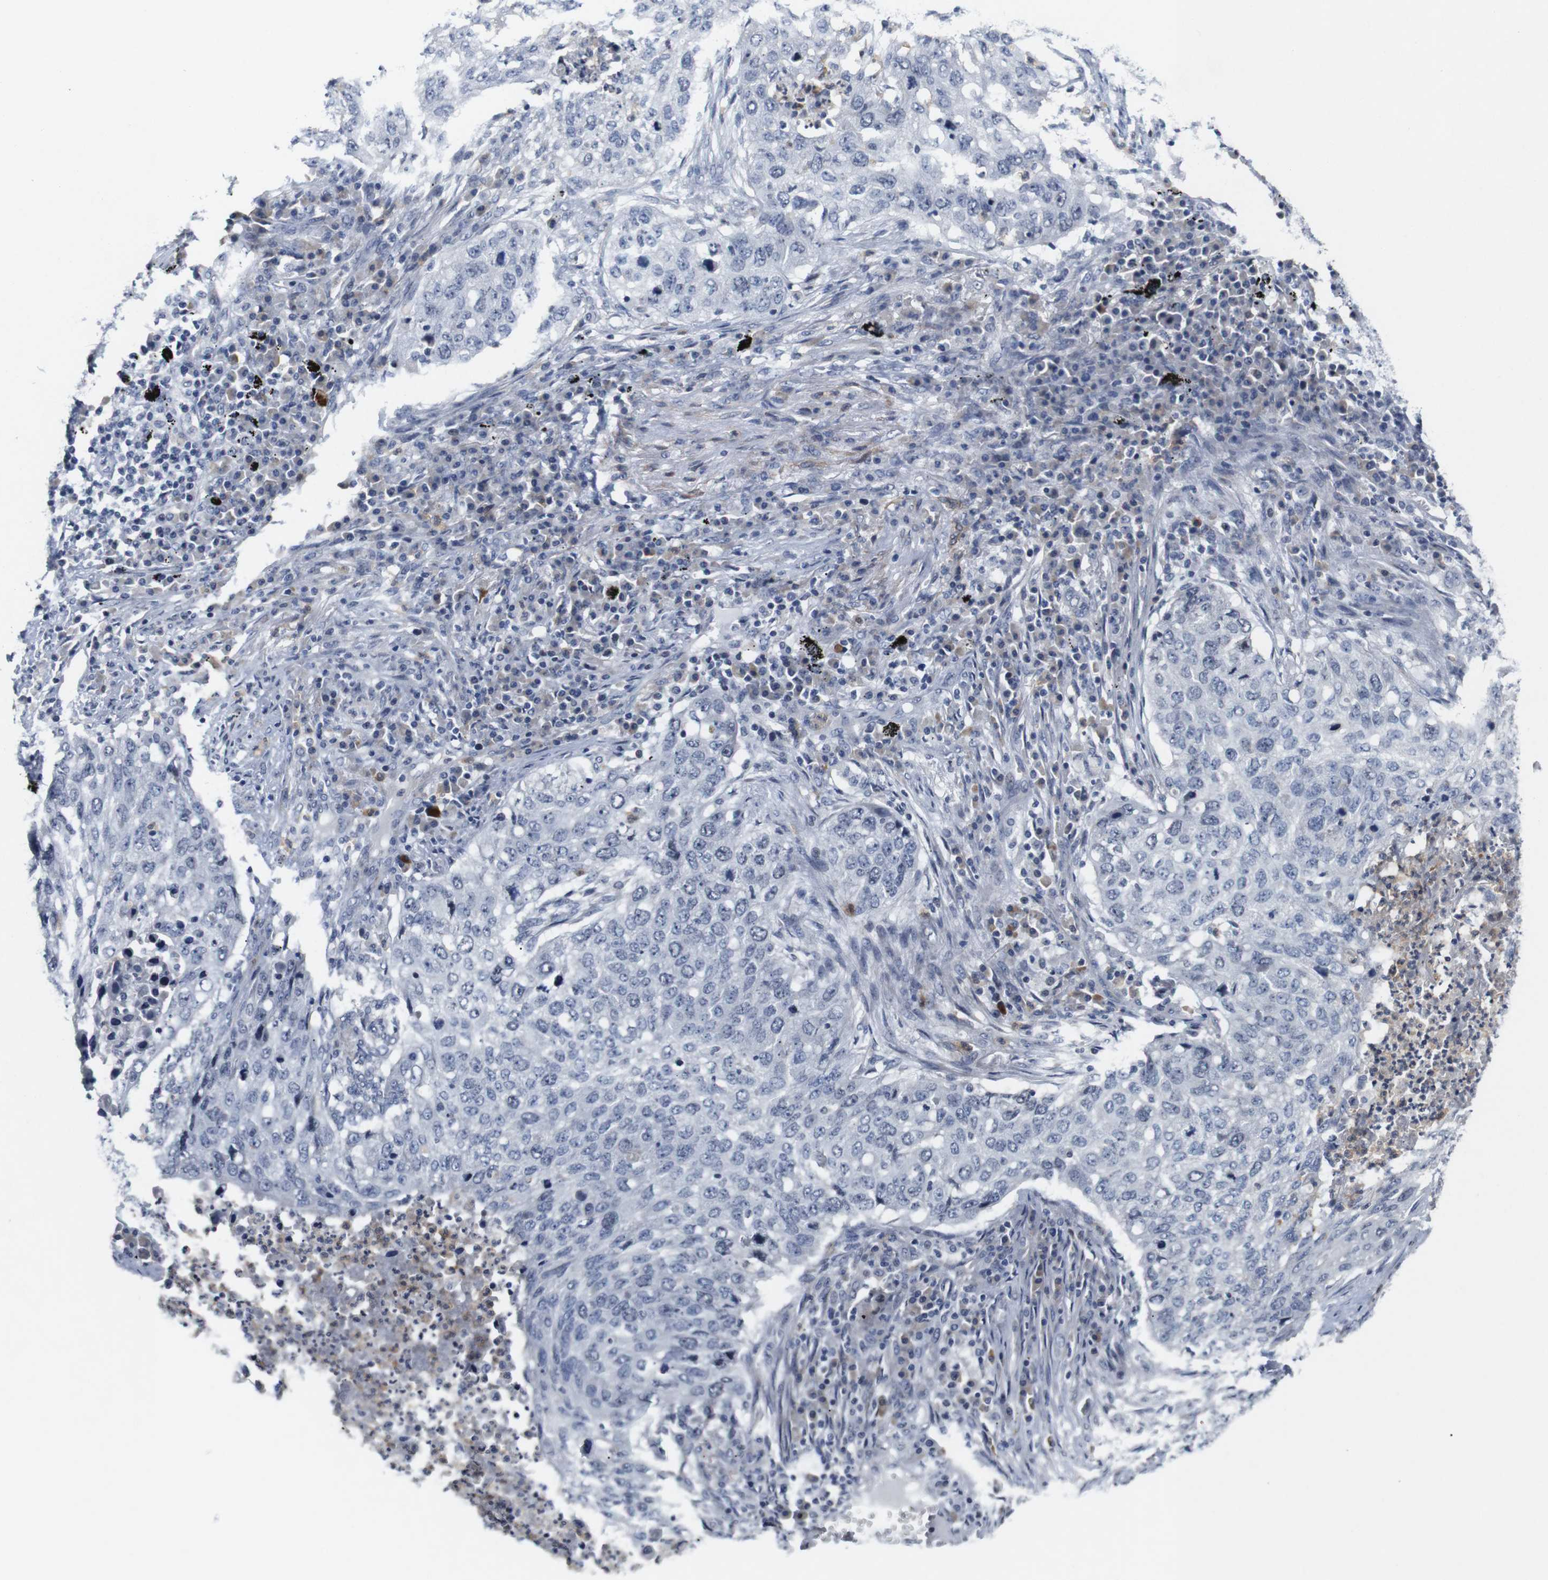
{"staining": {"intensity": "negative", "quantity": "none", "location": "none"}, "tissue": "lung cancer", "cell_type": "Tumor cells", "image_type": "cancer", "snomed": [{"axis": "morphology", "description": "Squamous cell carcinoma, NOS"}, {"axis": "topography", "description": "Lung"}], "caption": "This micrograph is of lung cancer stained with IHC to label a protein in brown with the nuclei are counter-stained blue. There is no positivity in tumor cells.", "gene": "CYB561", "patient": {"sex": "female", "age": 63}}